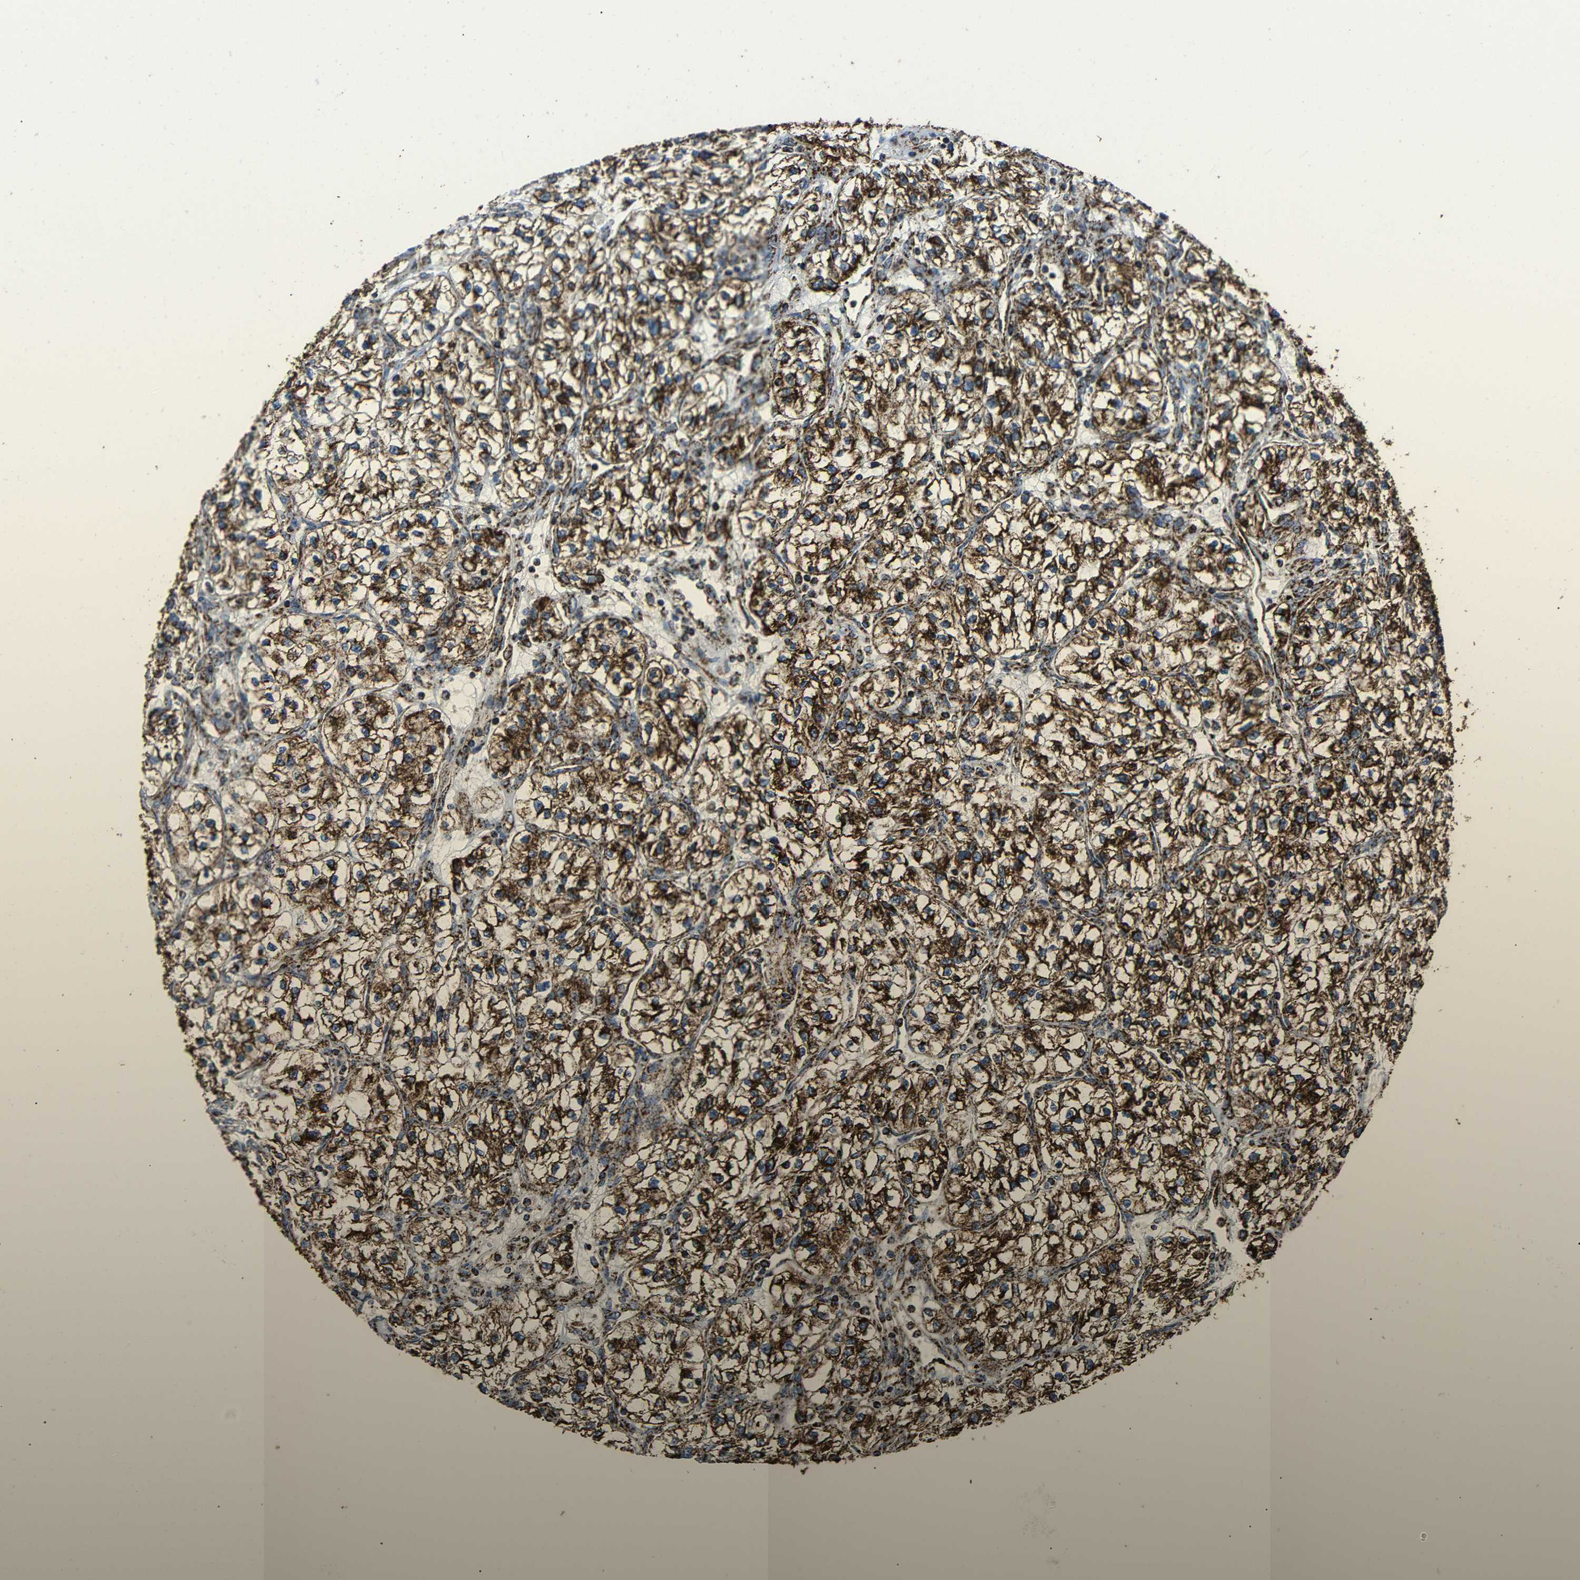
{"staining": {"intensity": "strong", "quantity": ">75%", "location": "cytoplasmic/membranous"}, "tissue": "renal cancer", "cell_type": "Tumor cells", "image_type": "cancer", "snomed": [{"axis": "morphology", "description": "Adenocarcinoma, NOS"}, {"axis": "topography", "description": "Kidney"}], "caption": "Renal adenocarcinoma tissue shows strong cytoplasmic/membranous expression in about >75% of tumor cells (IHC, brightfield microscopy, high magnification).", "gene": "ATP5F1A", "patient": {"sex": "female", "age": 57}}